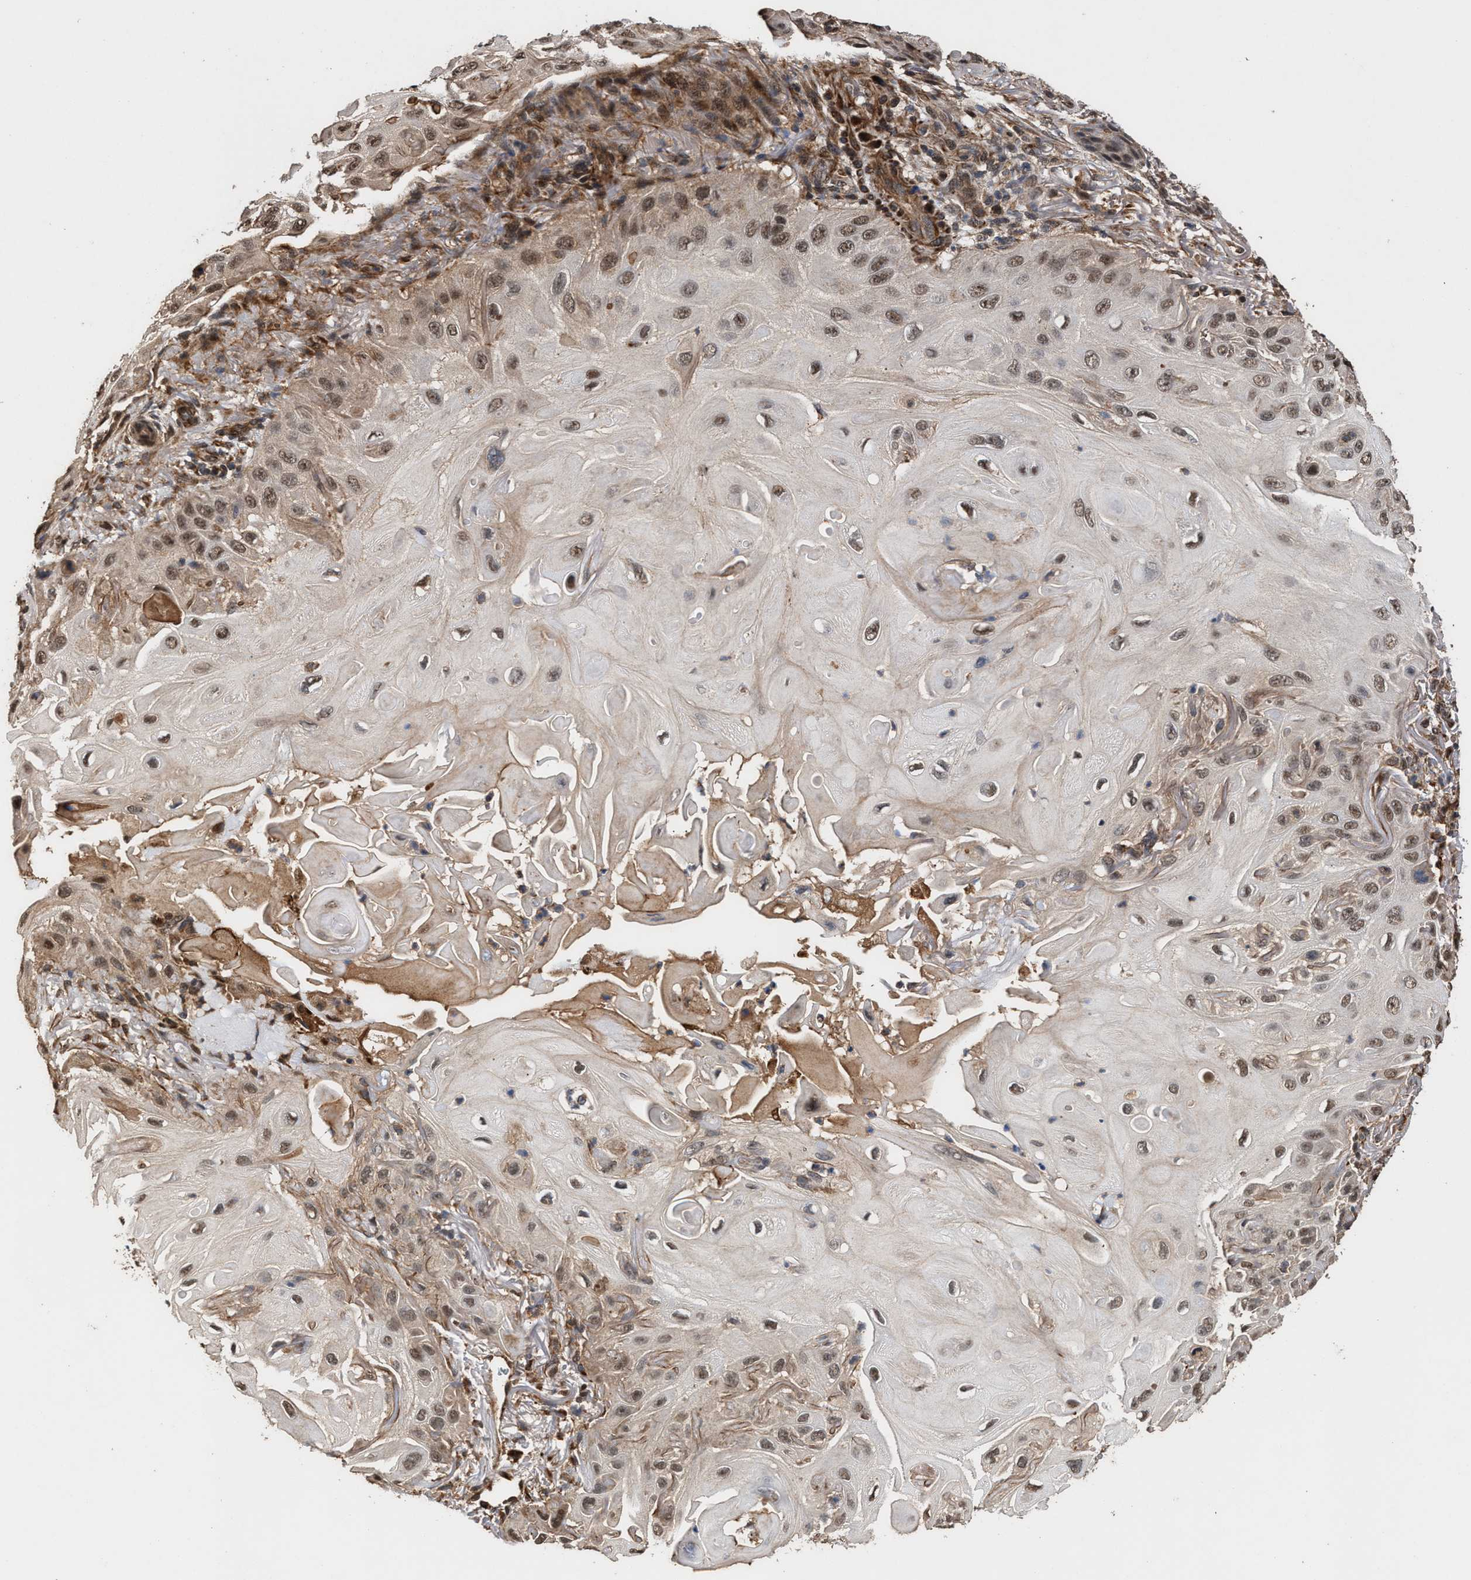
{"staining": {"intensity": "moderate", "quantity": ">75%", "location": "nuclear"}, "tissue": "skin cancer", "cell_type": "Tumor cells", "image_type": "cancer", "snomed": [{"axis": "morphology", "description": "Squamous cell carcinoma, NOS"}, {"axis": "topography", "description": "Skin"}], "caption": "Moderate nuclear staining is present in about >75% of tumor cells in skin cancer.", "gene": "ZNHIT6", "patient": {"sex": "female", "age": 77}}